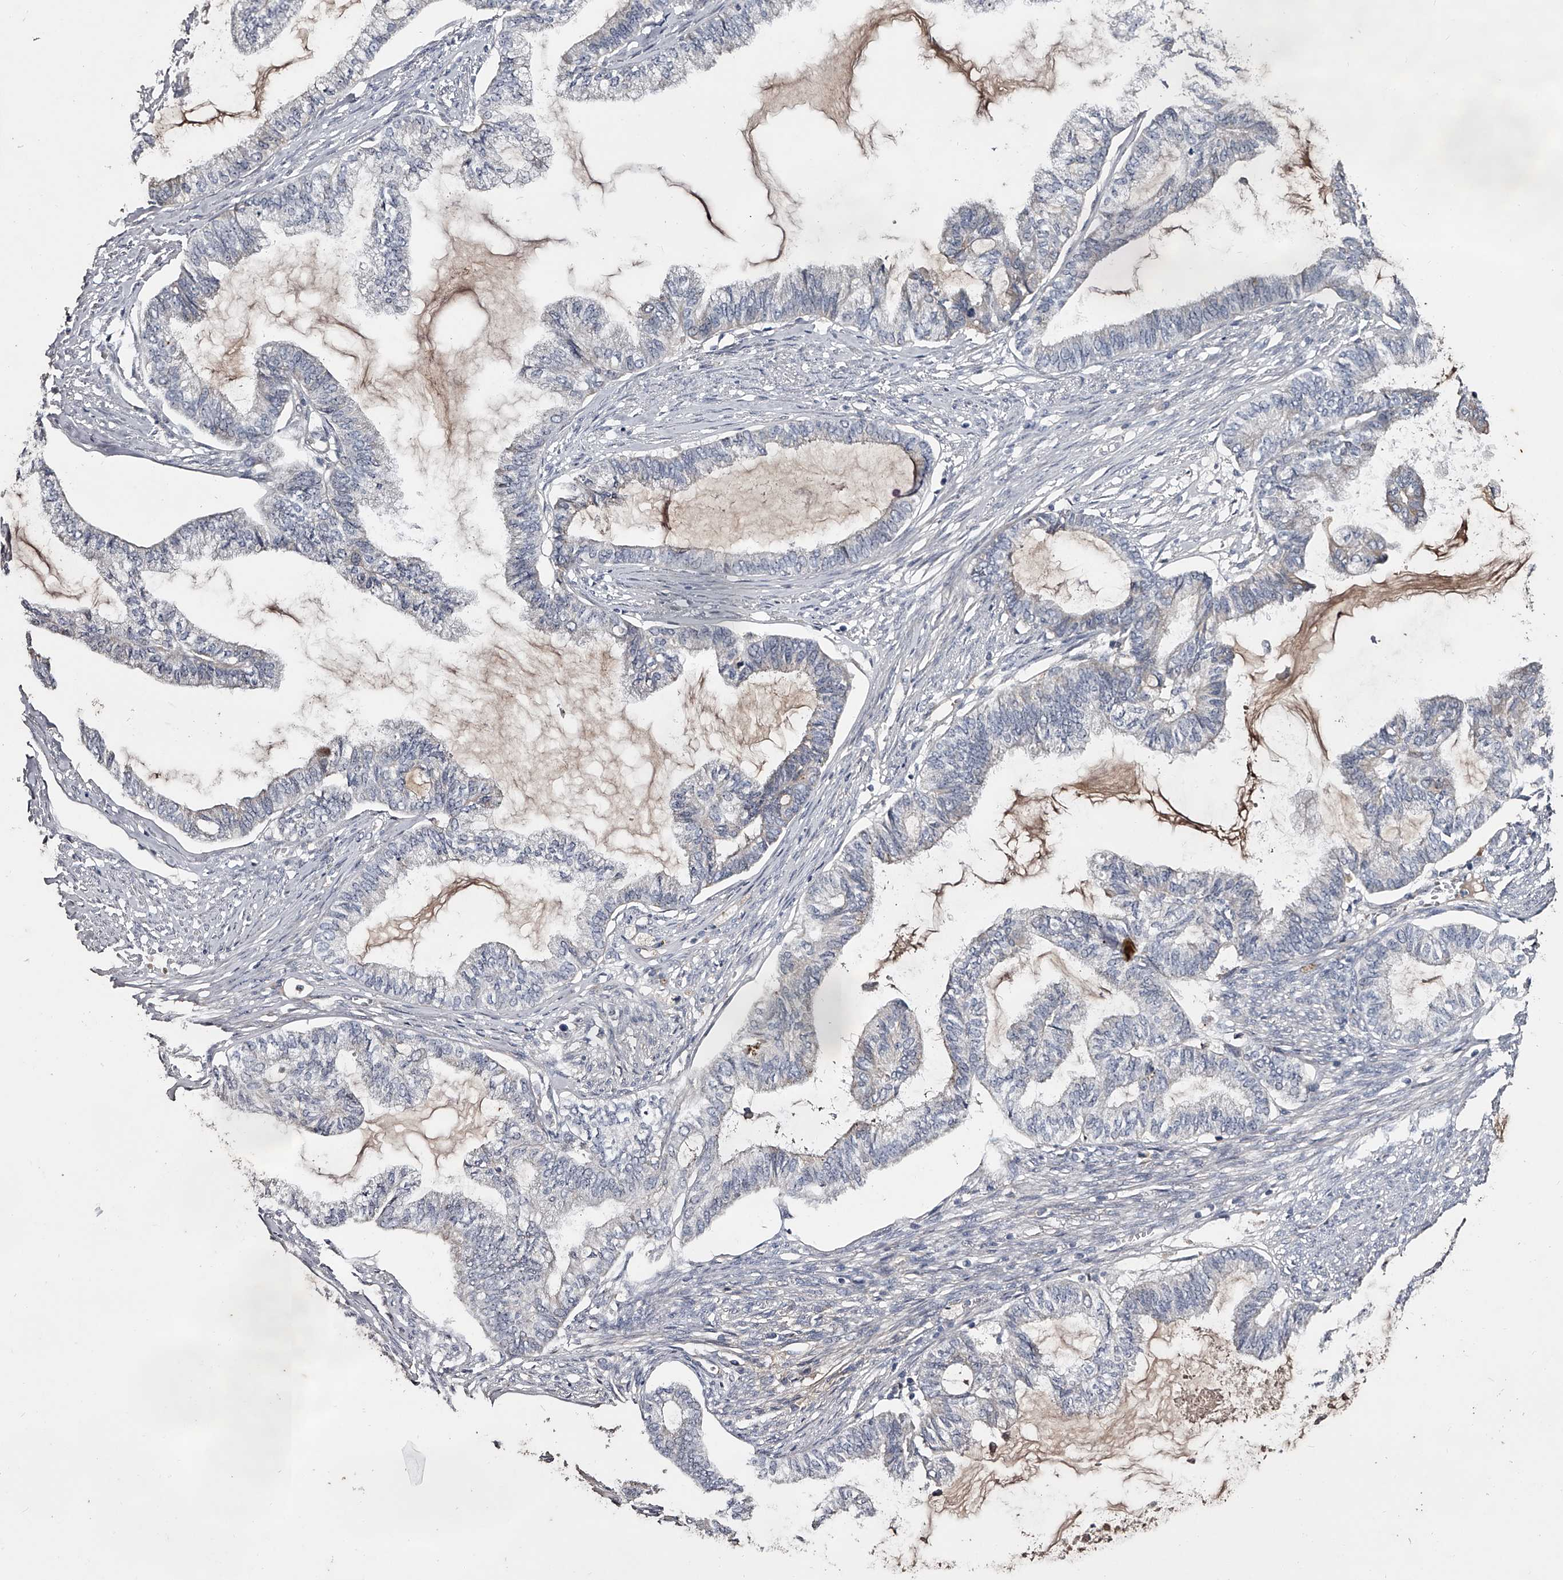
{"staining": {"intensity": "negative", "quantity": "none", "location": "none"}, "tissue": "endometrial cancer", "cell_type": "Tumor cells", "image_type": "cancer", "snomed": [{"axis": "morphology", "description": "Adenocarcinoma, NOS"}, {"axis": "topography", "description": "Endometrium"}], "caption": "There is no significant positivity in tumor cells of endometrial cancer.", "gene": "MDN1", "patient": {"sex": "female", "age": 86}}